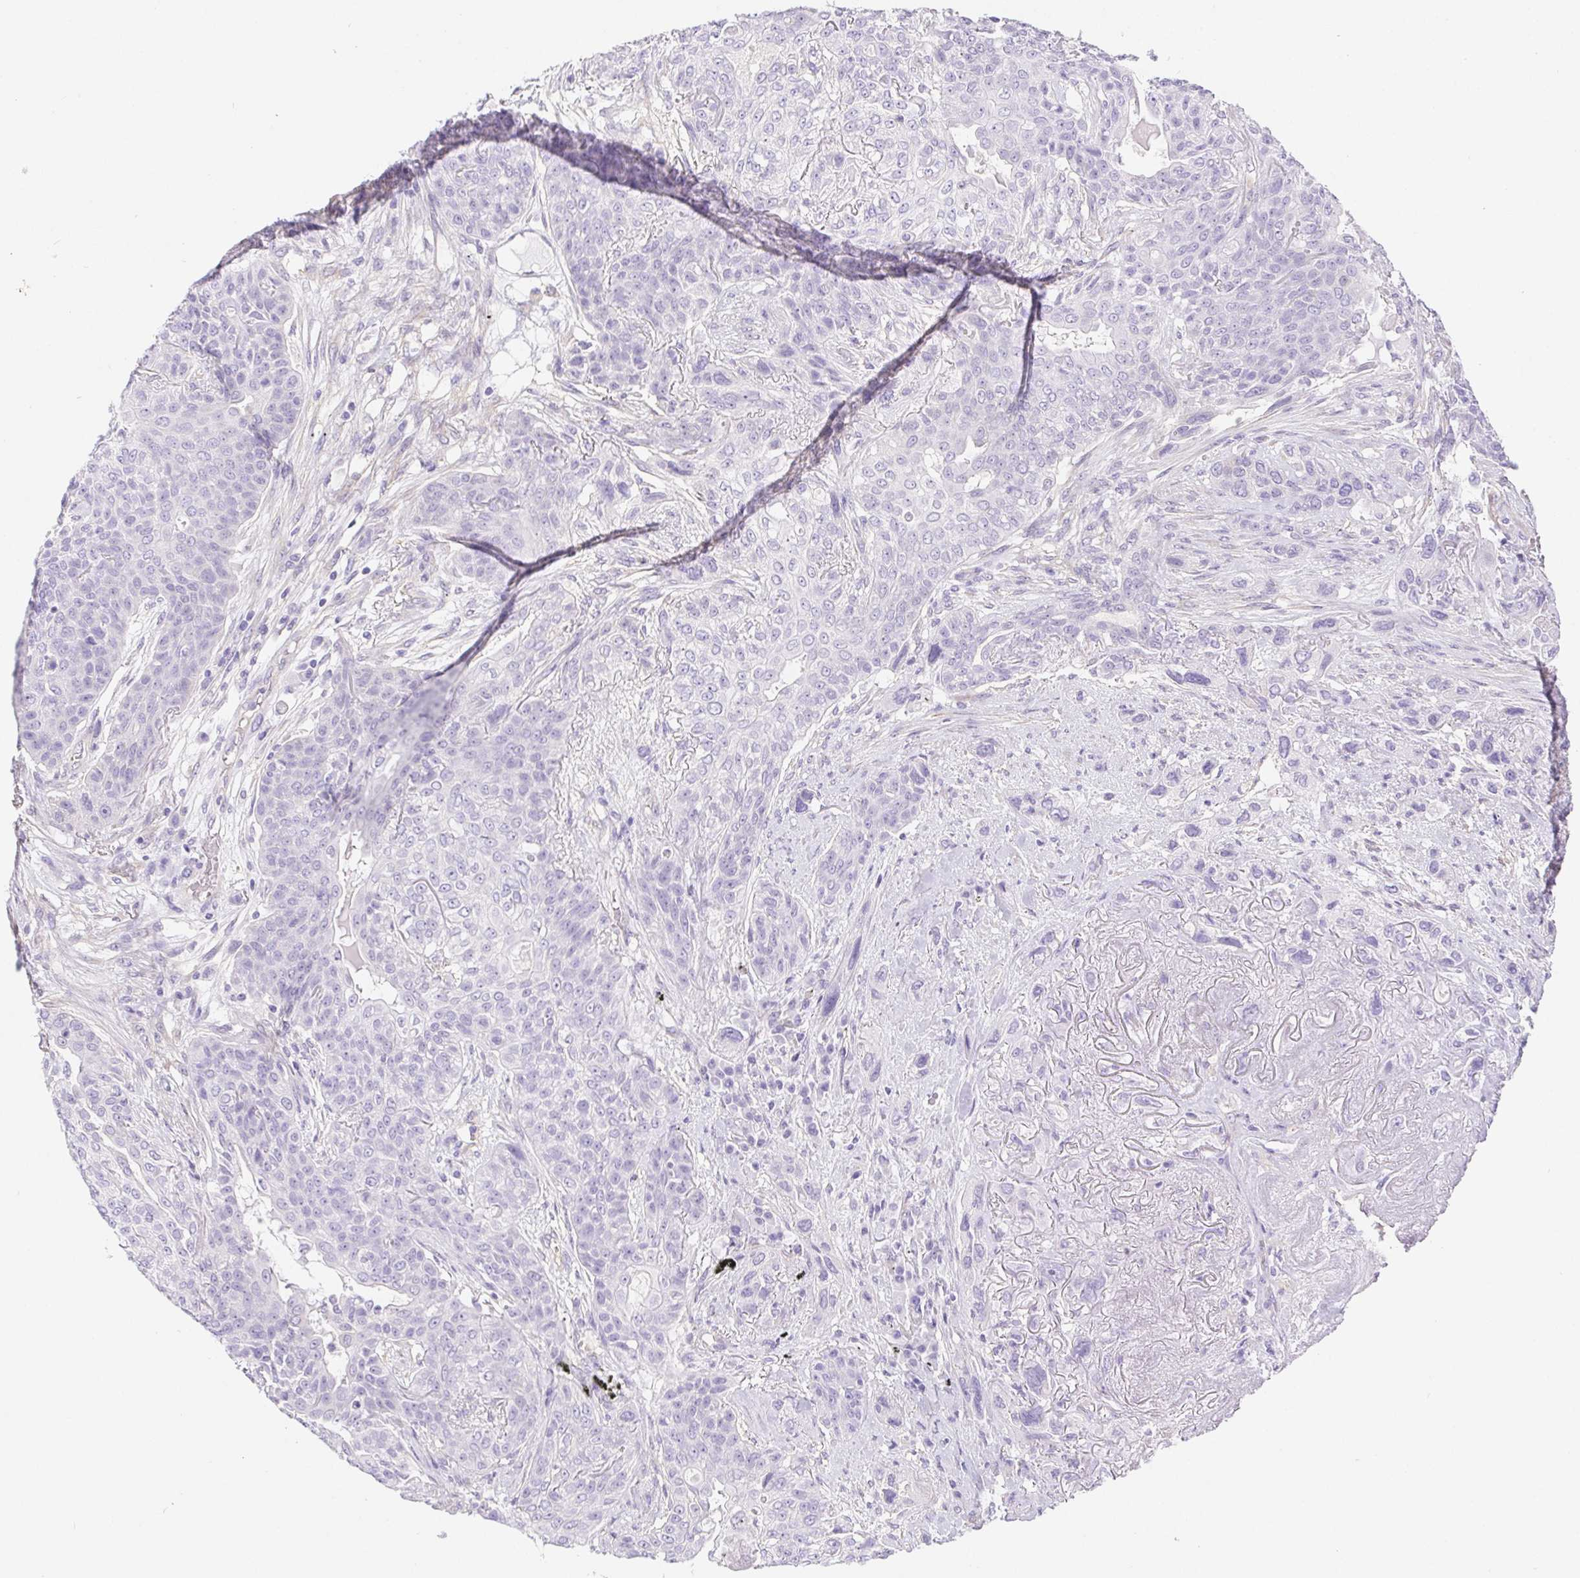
{"staining": {"intensity": "negative", "quantity": "none", "location": "none"}, "tissue": "lung cancer", "cell_type": "Tumor cells", "image_type": "cancer", "snomed": [{"axis": "morphology", "description": "Squamous cell carcinoma, NOS"}, {"axis": "topography", "description": "Lung"}], "caption": "Human lung squamous cell carcinoma stained for a protein using immunohistochemistry exhibits no expression in tumor cells.", "gene": "PNLIP", "patient": {"sex": "female", "age": 70}}